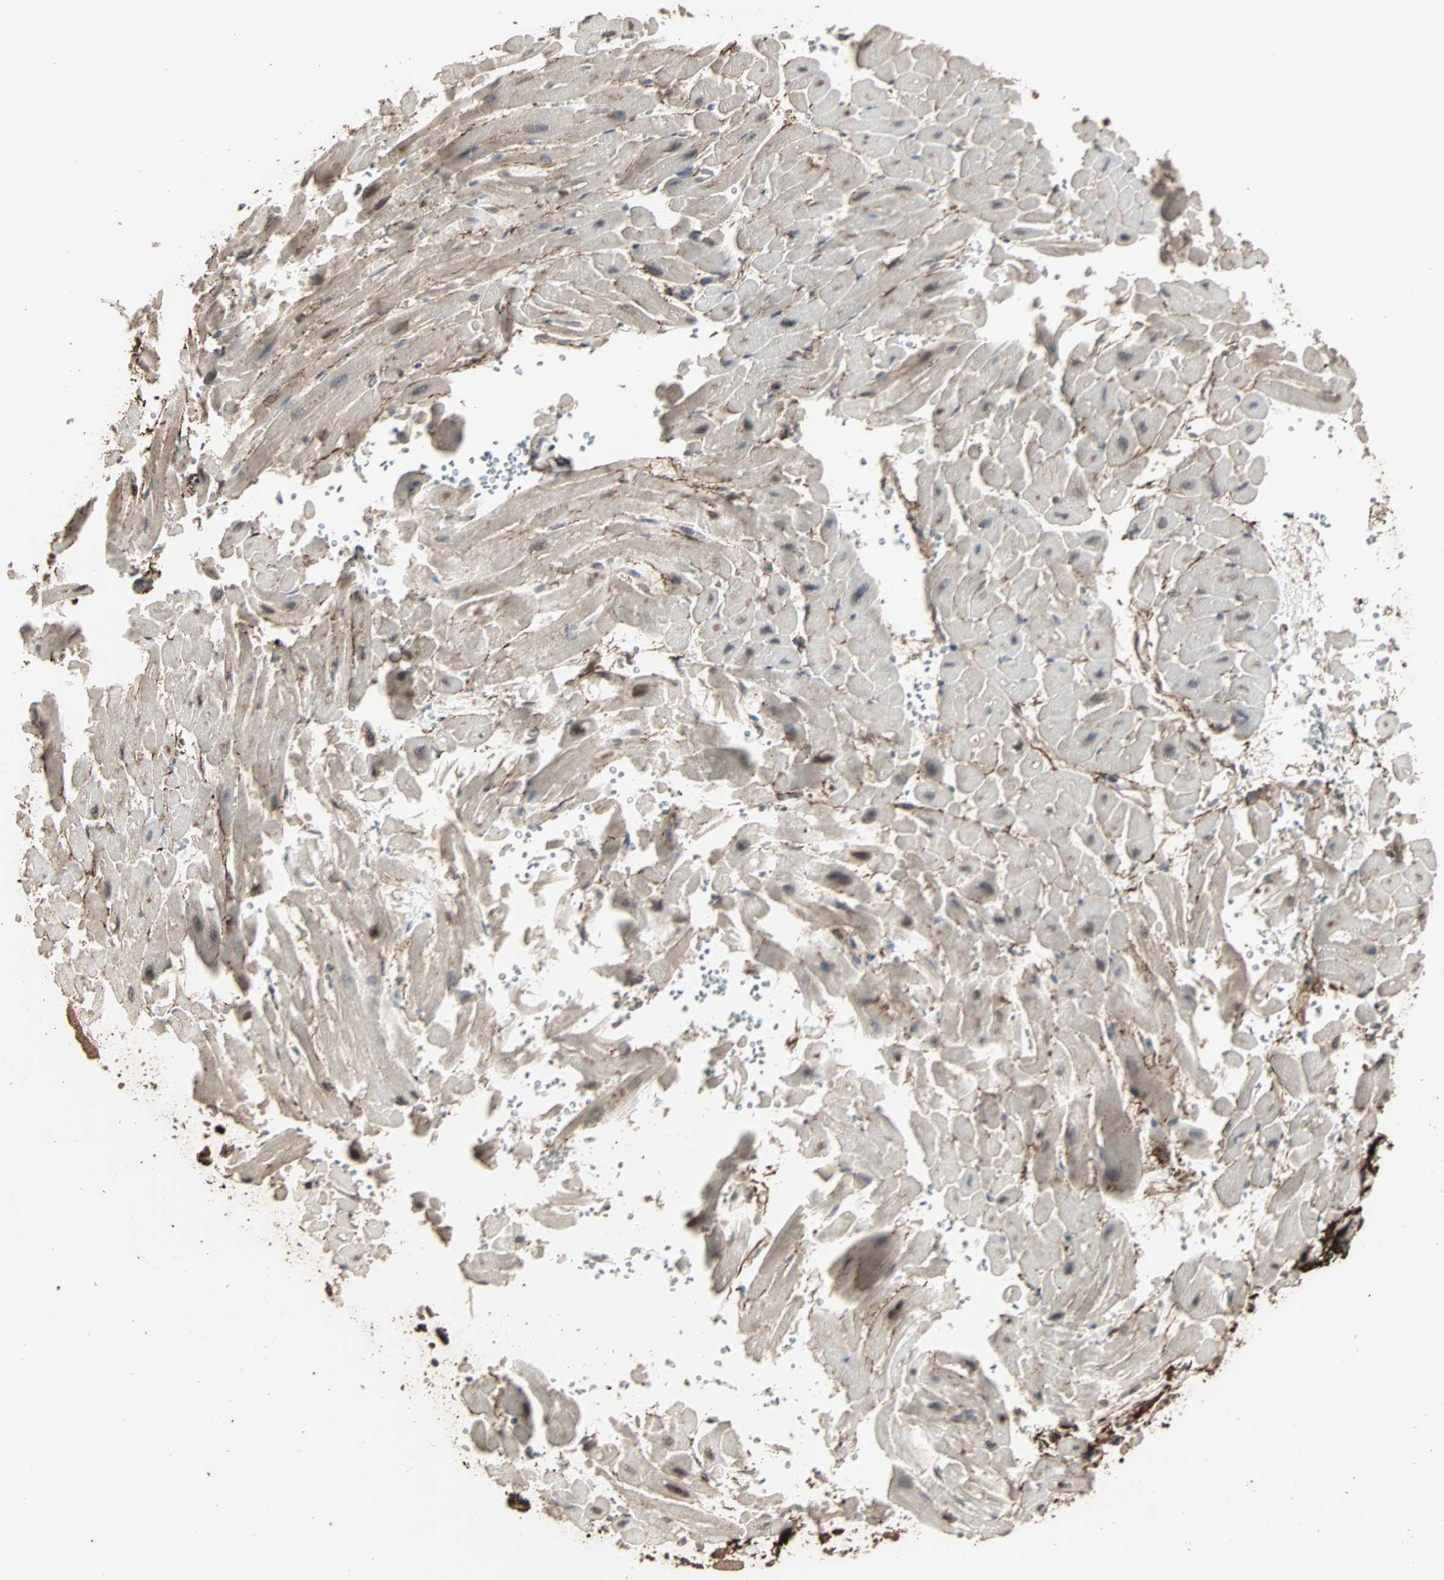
{"staining": {"intensity": "weak", "quantity": "<25%", "location": "cytoplasmic/membranous"}, "tissue": "heart muscle", "cell_type": "Cardiomyocytes", "image_type": "normal", "snomed": [{"axis": "morphology", "description": "Normal tissue, NOS"}, {"axis": "topography", "description": "Heart"}], "caption": "High power microscopy histopathology image of an IHC photomicrograph of unremarkable heart muscle, revealing no significant expression in cardiomyocytes. The staining was performed using DAB (3,3'-diaminobenzidine) to visualize the protein expression in brown, while the nuclei were stained in blue with hematoxylin (Magnification: 20x).", "gene": "CALCRL", "patient": {"sex": "male", "age": 45}}